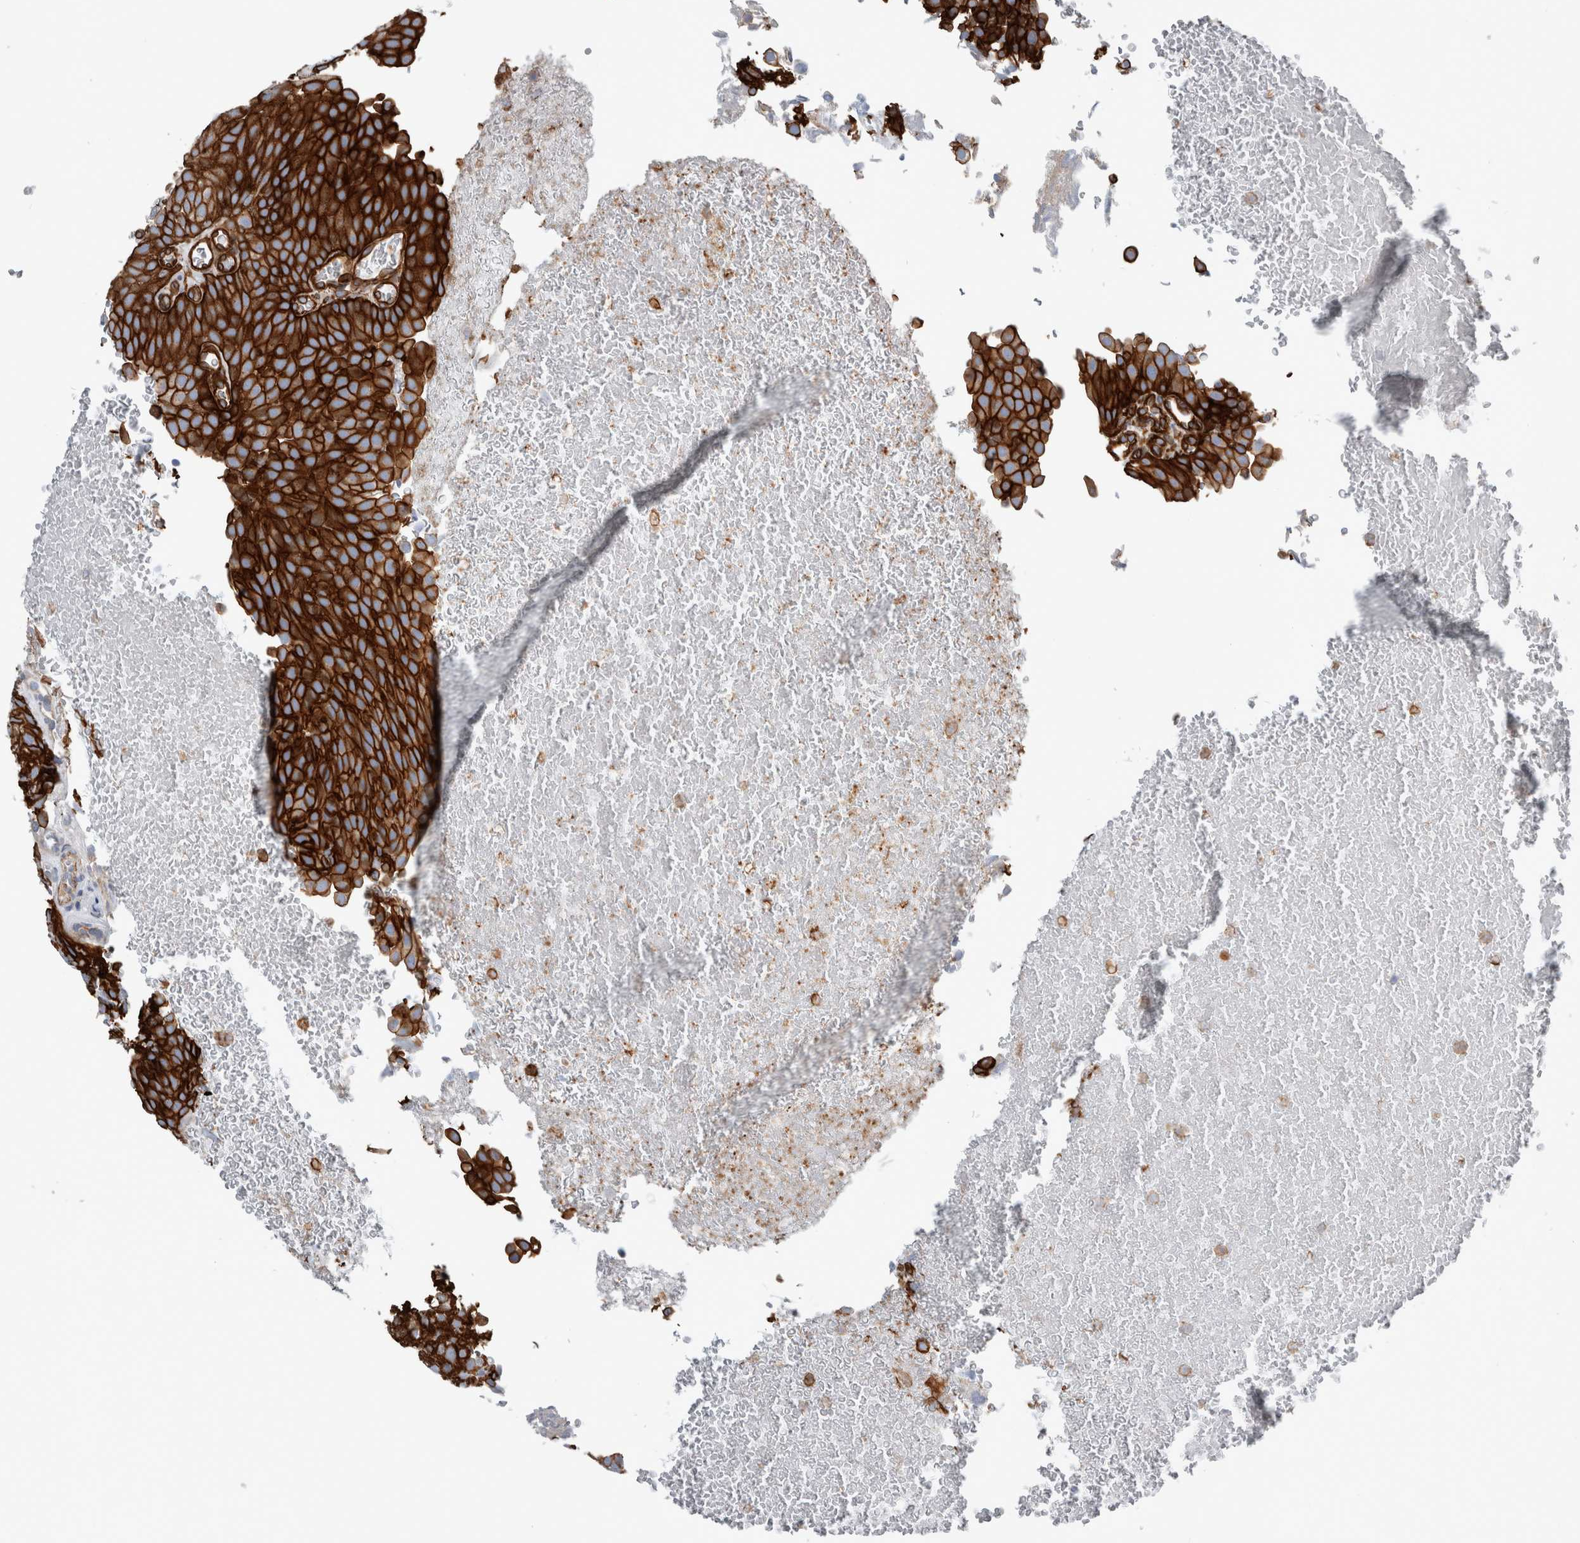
{"staining": {"intensity": "strong", "quantity": ">75%", "location": "cytoplasmic/membranous"}, "tissue": "urothelial cancer", "cell_type": "Tumor cells", "image_type": "cancer", "snomed": [{"axis": "morphology", "description": "Urothelial carcinoma, Low grade"}, {"axis": "topography", "description": "Urinary bladder"}], "caption": "Strong cytoplasmic/membranous expression is seen in approximately >75% of tumor cells in urothelial cancer.", "gene": "PLEC", "patient": {"sex": "male", "age": 78}}